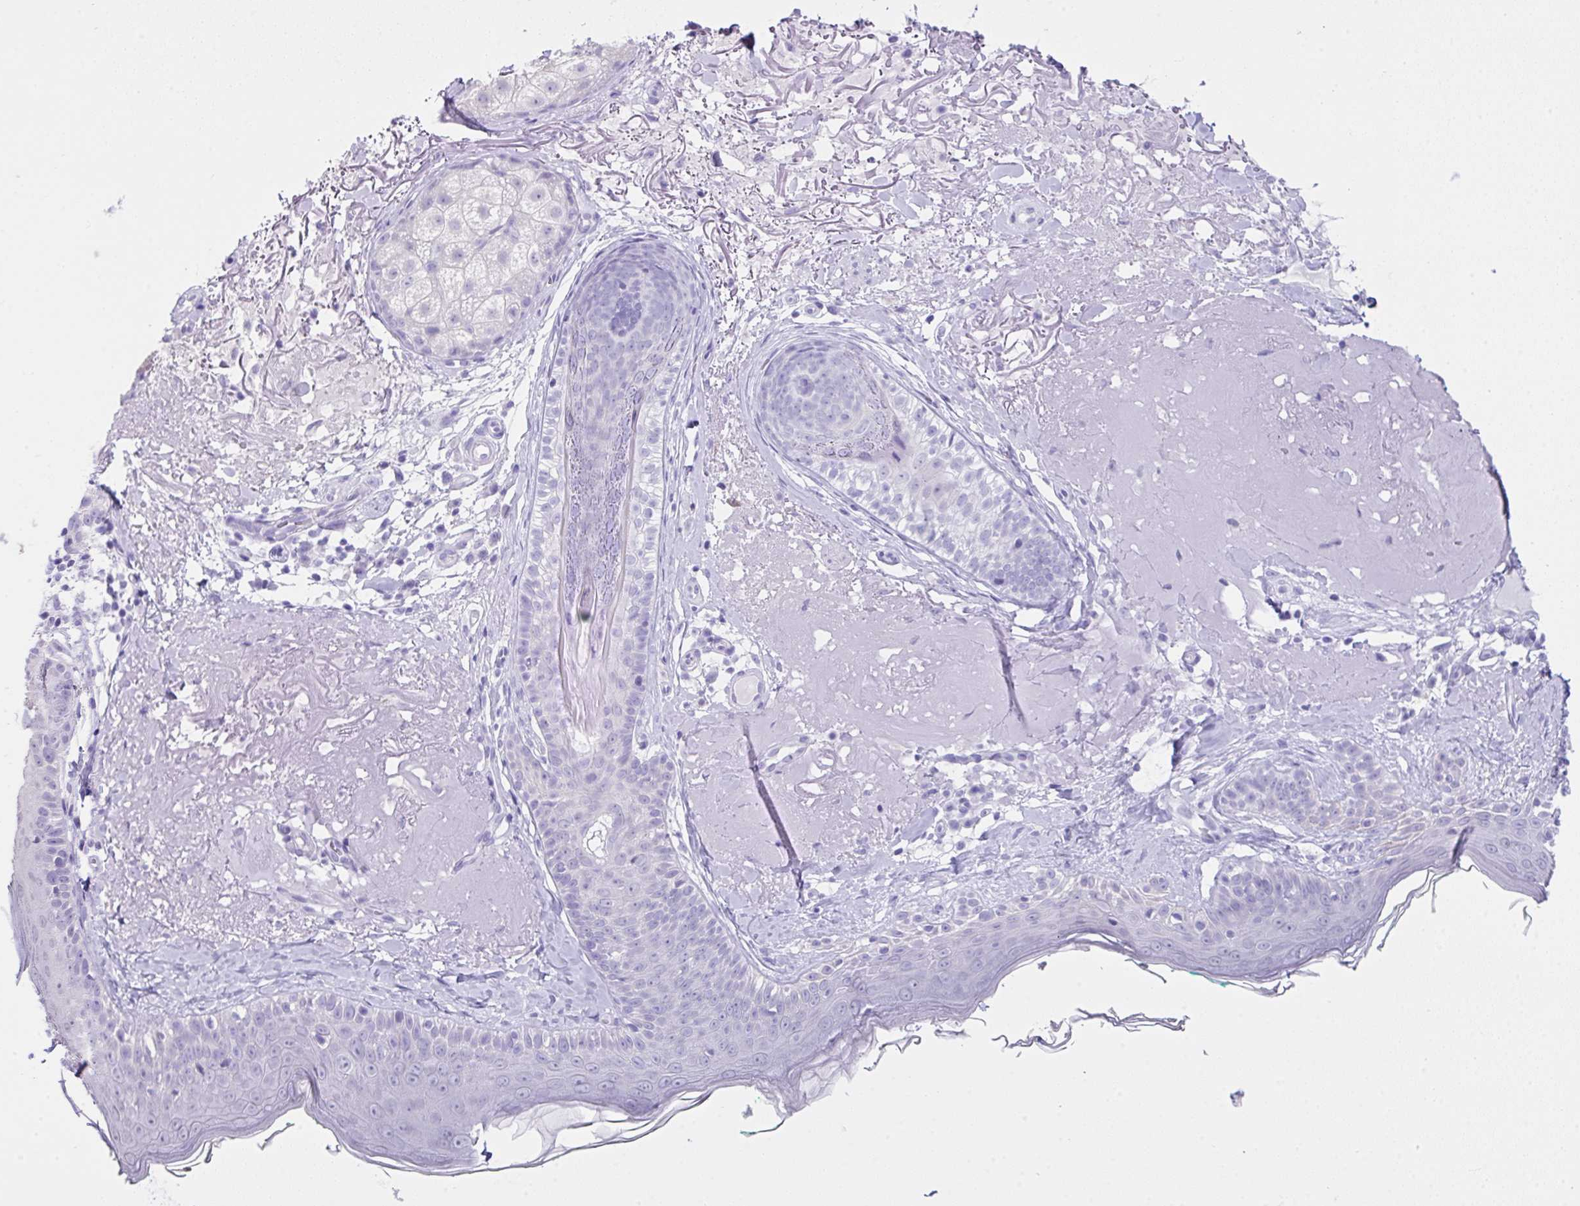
{"staining": {"intensity": "negative", "quantity": "none", "location": "none"}, "tissue": "skin", "cell_type": "Fibroblasts", "image_type": "normal", "snomed": [{"axis": "morphology", "description": "Normal tissue, NOS"}, {"axis": "topography", "description": "Skin"}], "caption": "A high-resolution histopathology image shows immunohistochemistry (IHC) staining of benign skin, which exhibits no significant expression in fibroblasts. The staining is performed using DAB (3,3'-diaminobenzidine) brown chromogen with nuclei counter-stained in using hematoxylin.", "gene": "LGALS4", "patient": {"sex": "male", "age": 73}}